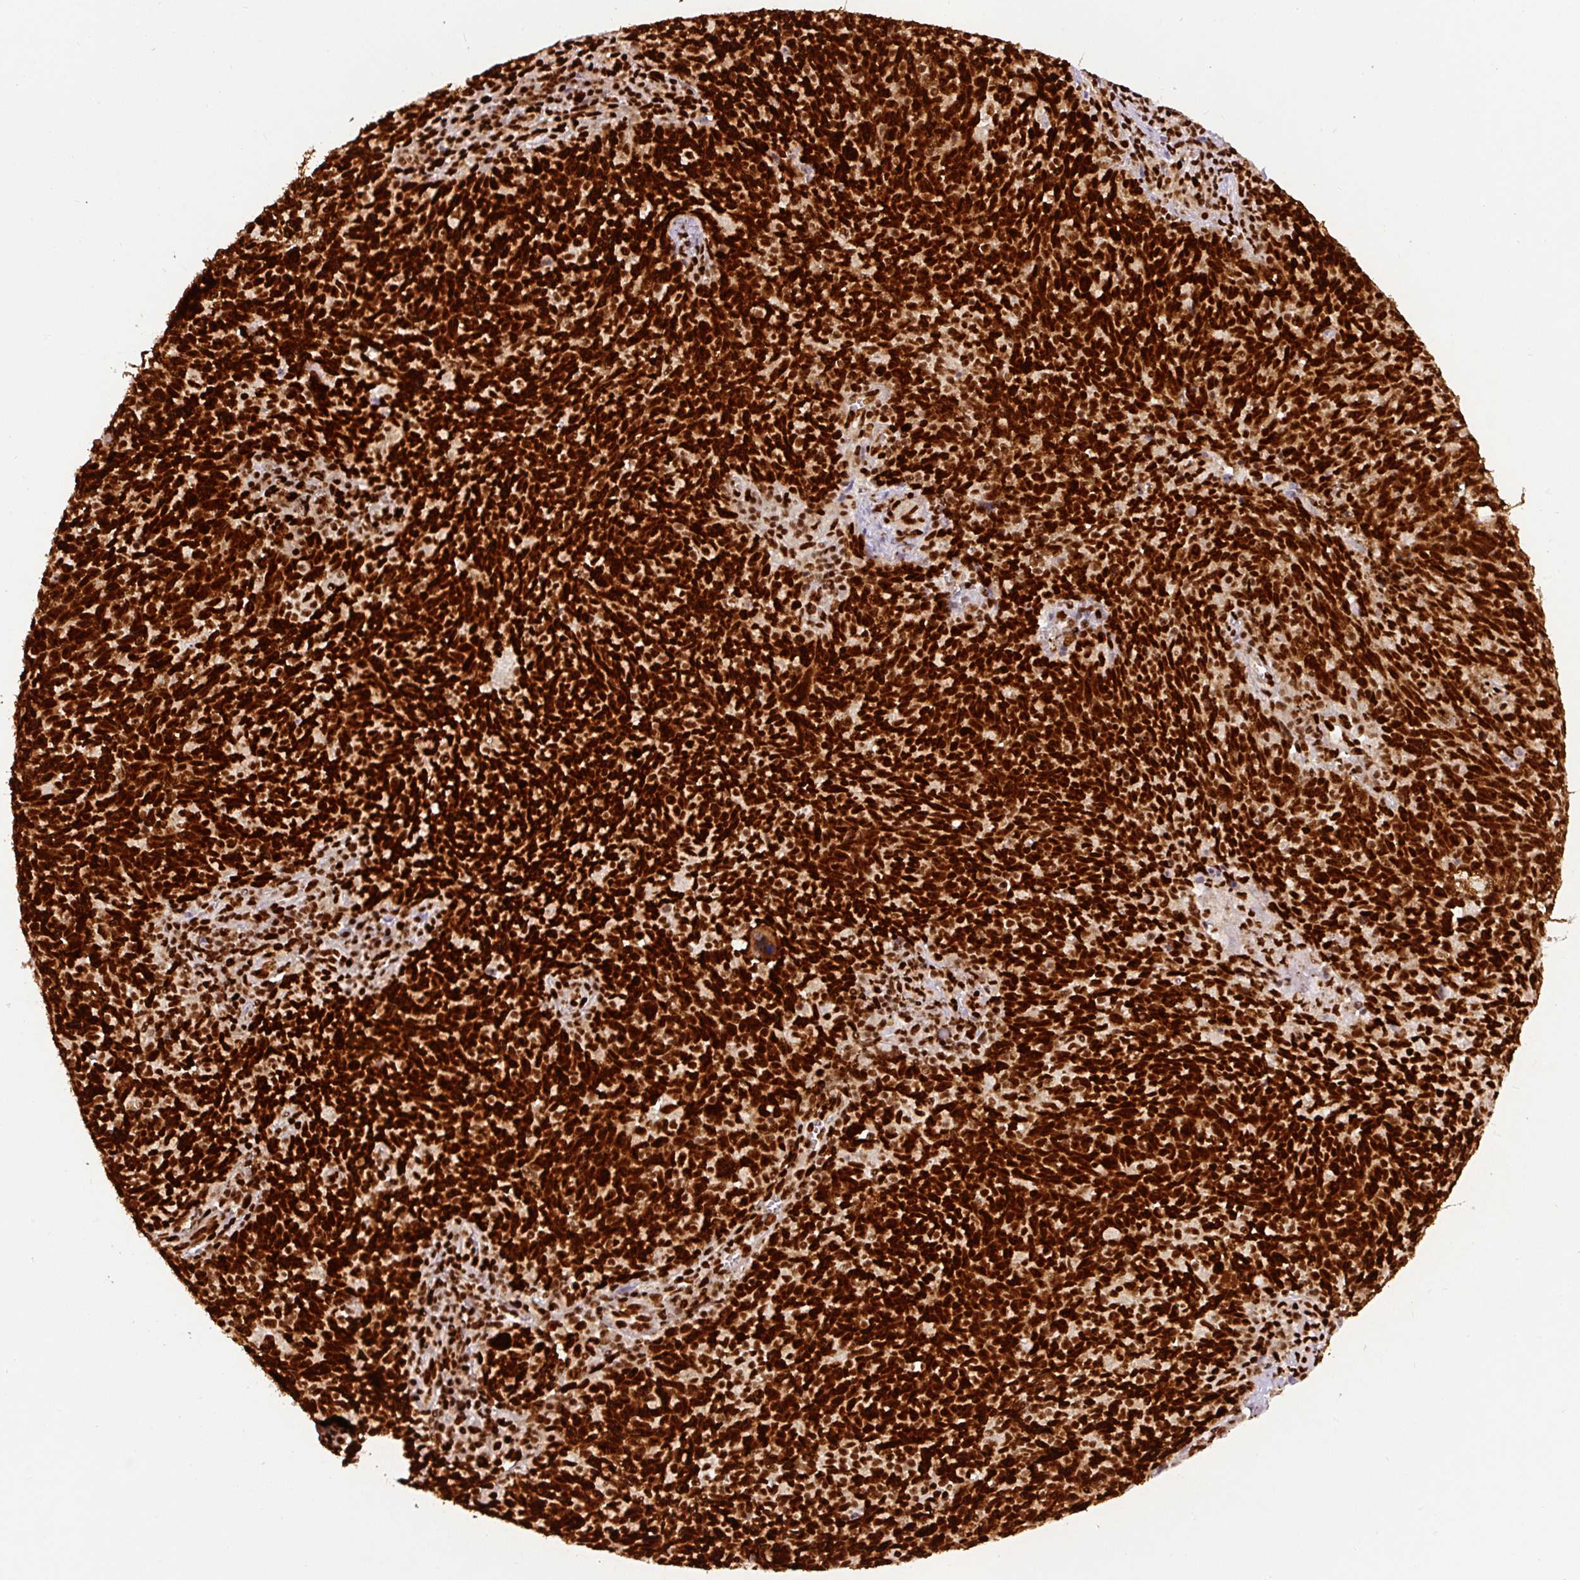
{"staining": {"intensity": "strong", "quantity": ">75%", "location": "nuclear"}, "tissue": "lung cancer", "cell_type": "Tumor cells", "image_type": "cancer", "snomed": [{"axis": "morphology", "description": "Squamous cell carcinoma, NOS"}, {"axis": "topography", "description": "Lung"}], "caption": "An image of lung squamous cell carcinoma stained for a protein demonstrates strong nuclear brown staining in tumor cells.", "gene": "FUS", "patient": {"sex": "female", "age": 72}}